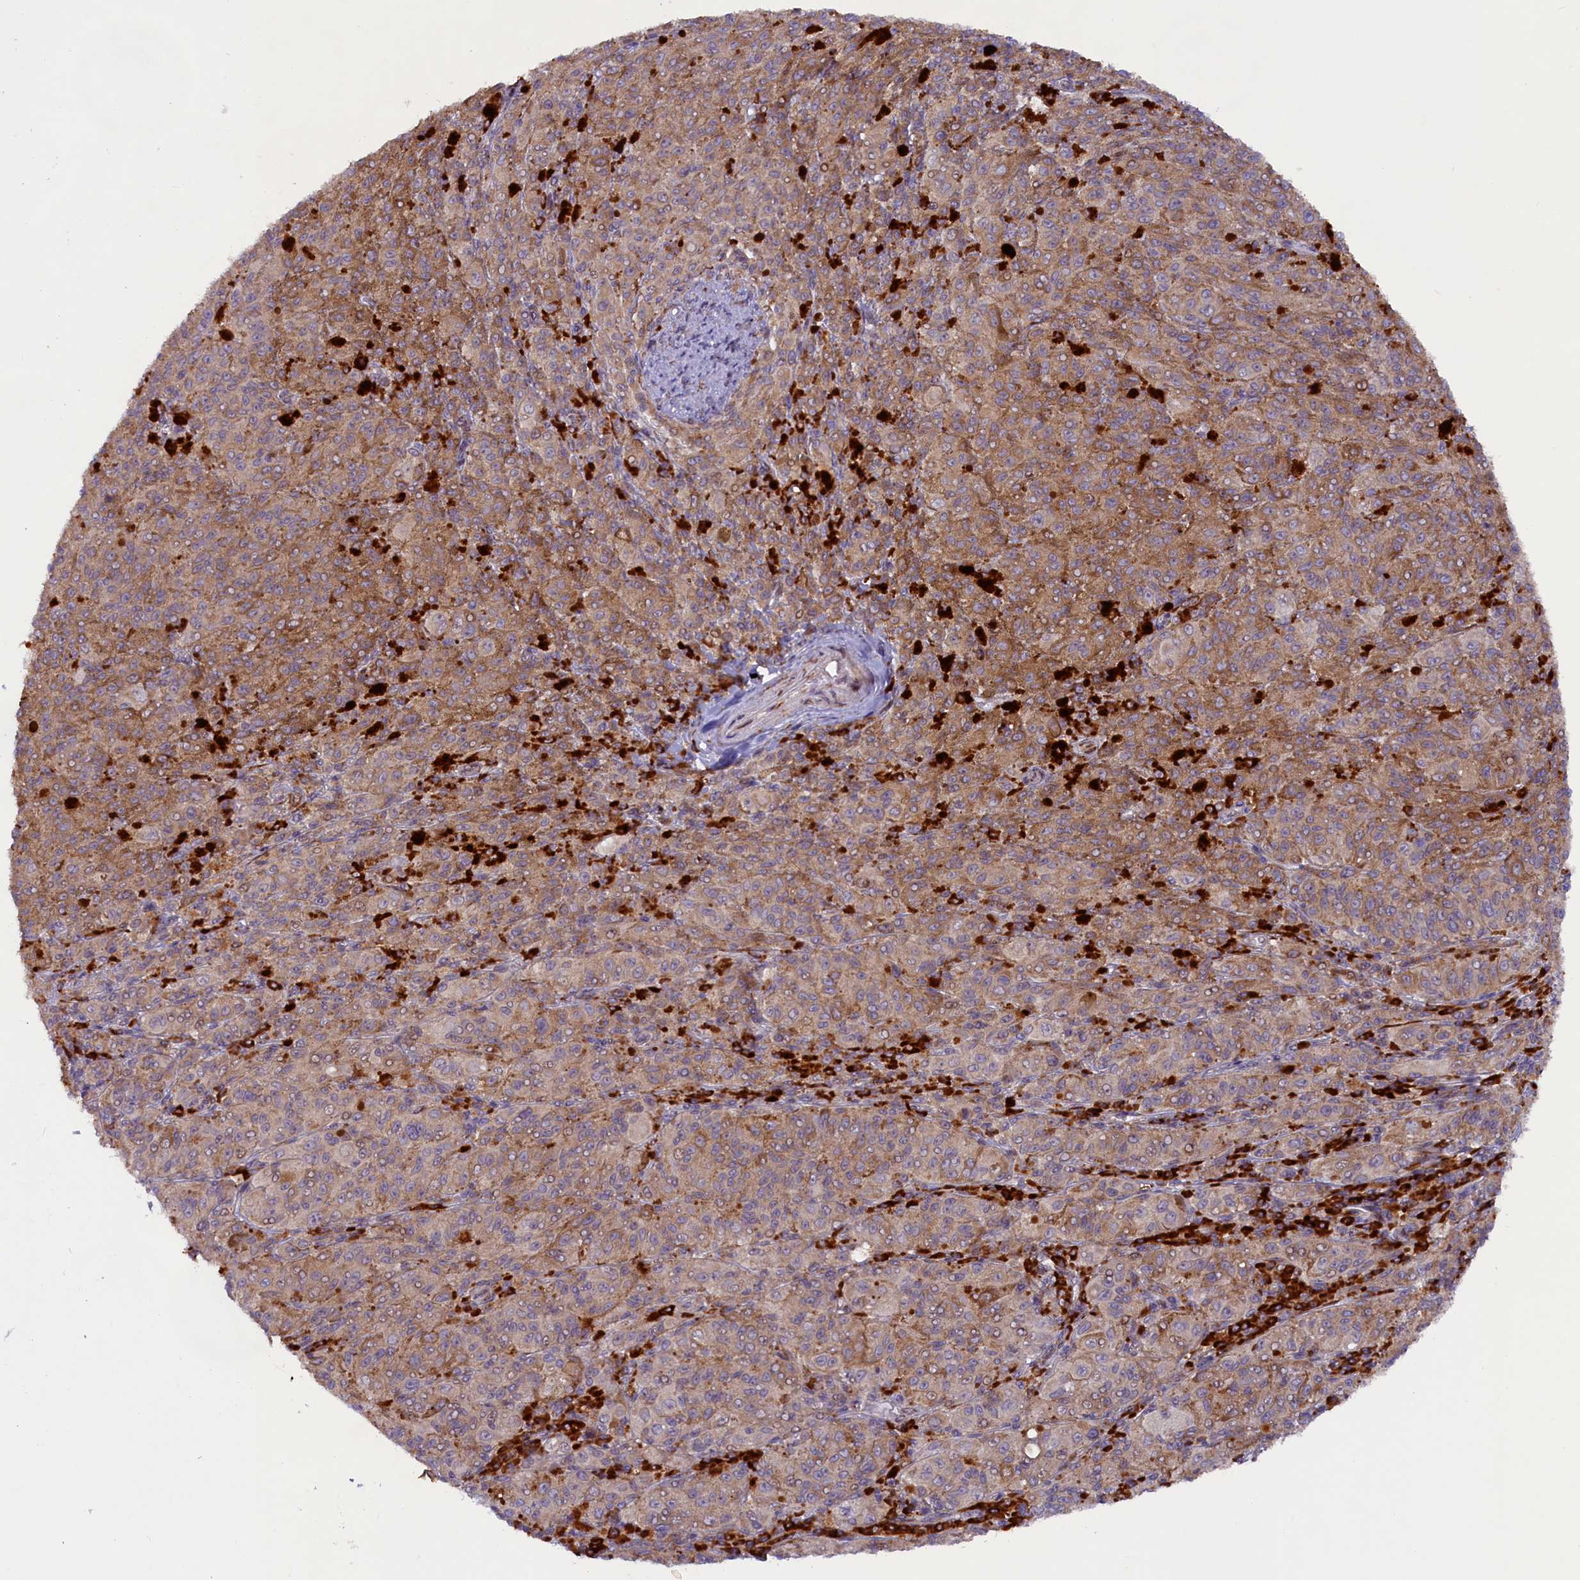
{"staining": {"intensity": "moderate", "quantity": ">75%", "location": "cytoplasmic/membranous"}, "tissue": "melanoma", "cell_type": "Tumor cells", "image_type": "cancer", "snomed": [{"axis": "morphology", "description": "Malignant melanoma, NOS"}, {"axis": "topography", "description": "Skin"}], "caption": "Malignant melanoma stained with immunohistochemistry demonstrates moderate cytoplasmic/membranous positivity in approximately >75% of tumor cells.", "gene": "SSC5D", "patient": {"sex": "female", "age": 52}}